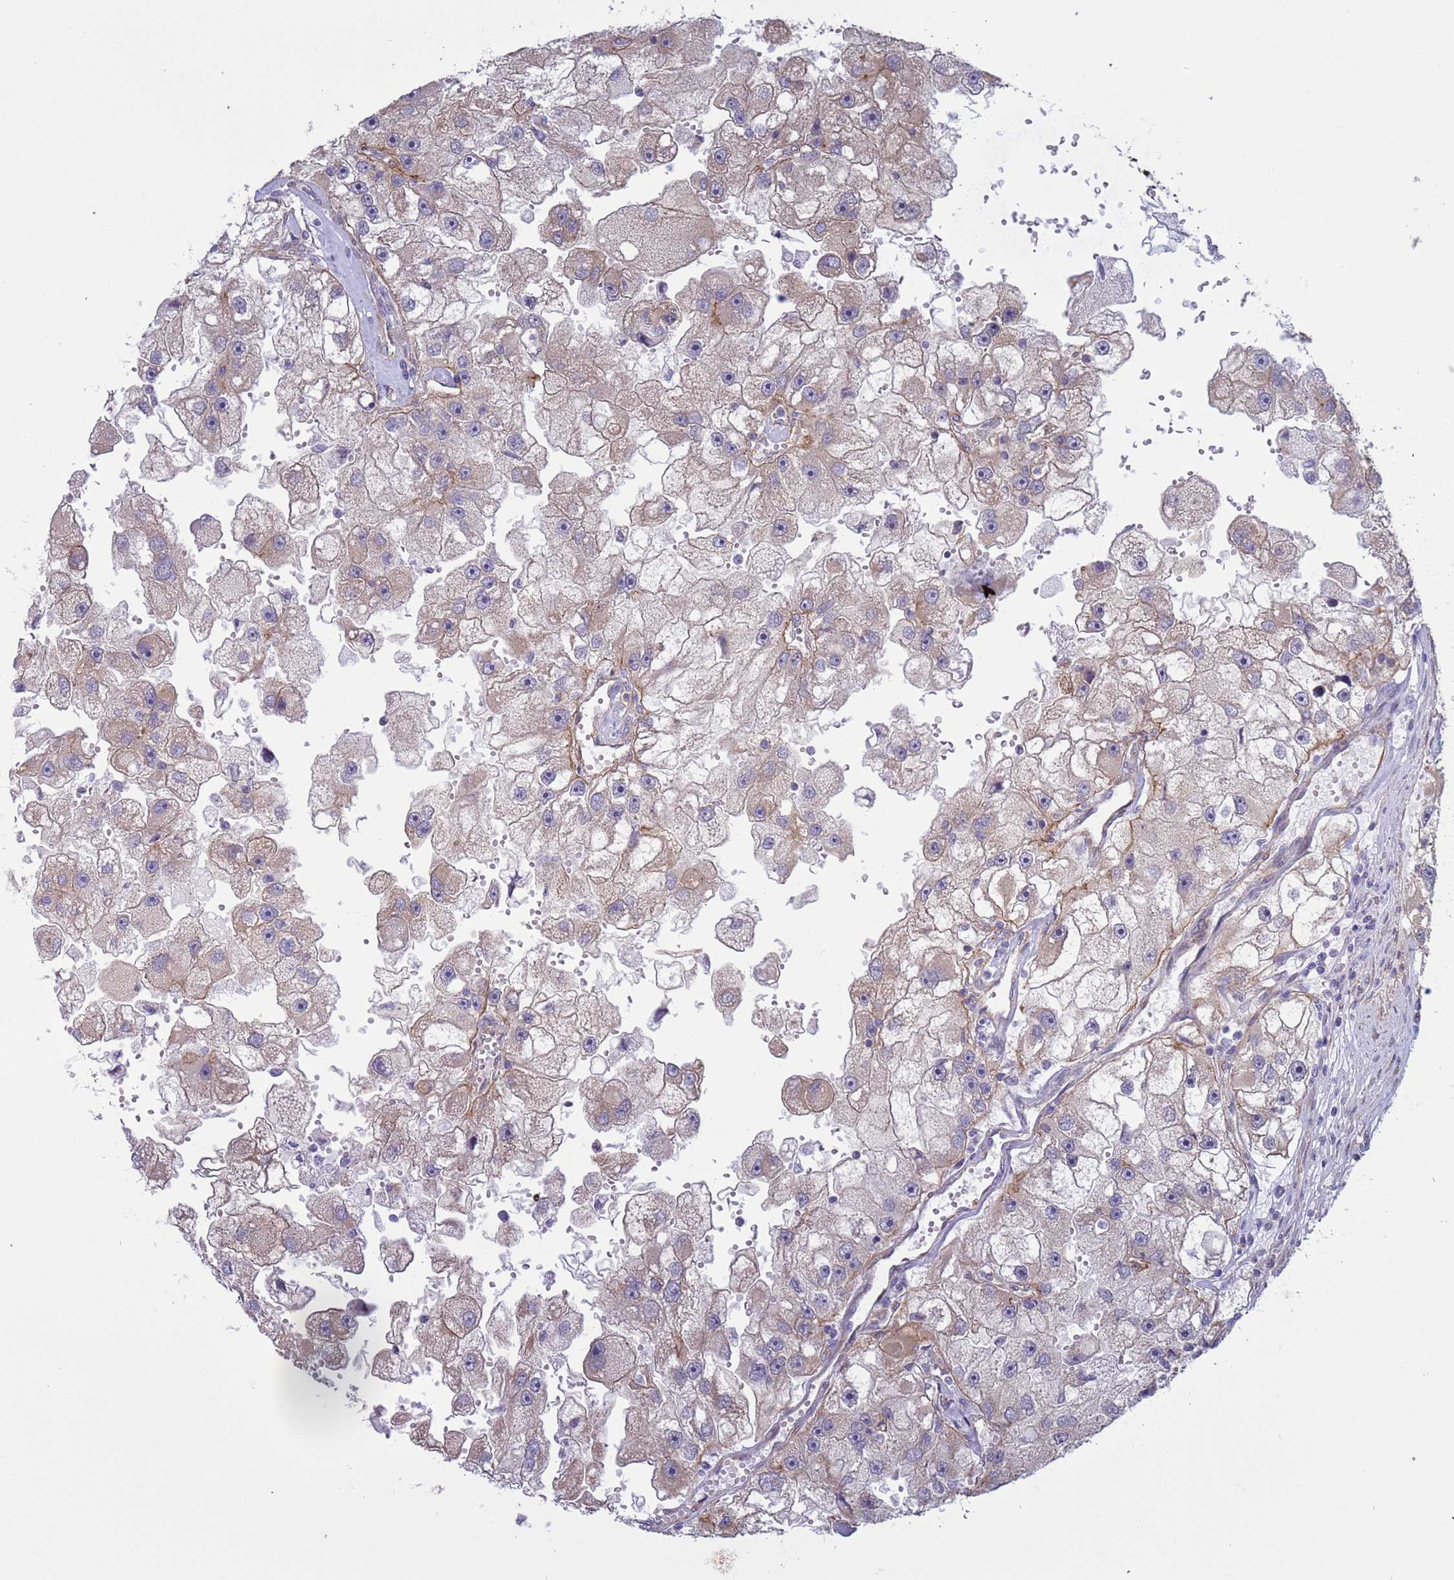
{"staining": {"intensity": "weak", "quantity": "25%-75%", "location": "cytoplasmic/membranous"}, "tissue": "renal cancer", "cell_type": "Tumor cells", "image_type": "cancer", "snomed": [{"axis": "morphology", "description": "Adenocarcinoma, NOS"}, {"axis": "topography", "description": "Kidney"}], "caption": "Approximately 25%-75% of tumor cells in renal adenocarcinoma display weak cytoplasmic/membranous protein staining as visualized by brown immunohistochemical staining.", "gene": "ITGB4", "patient": {"sex": "male", "age": 63}}